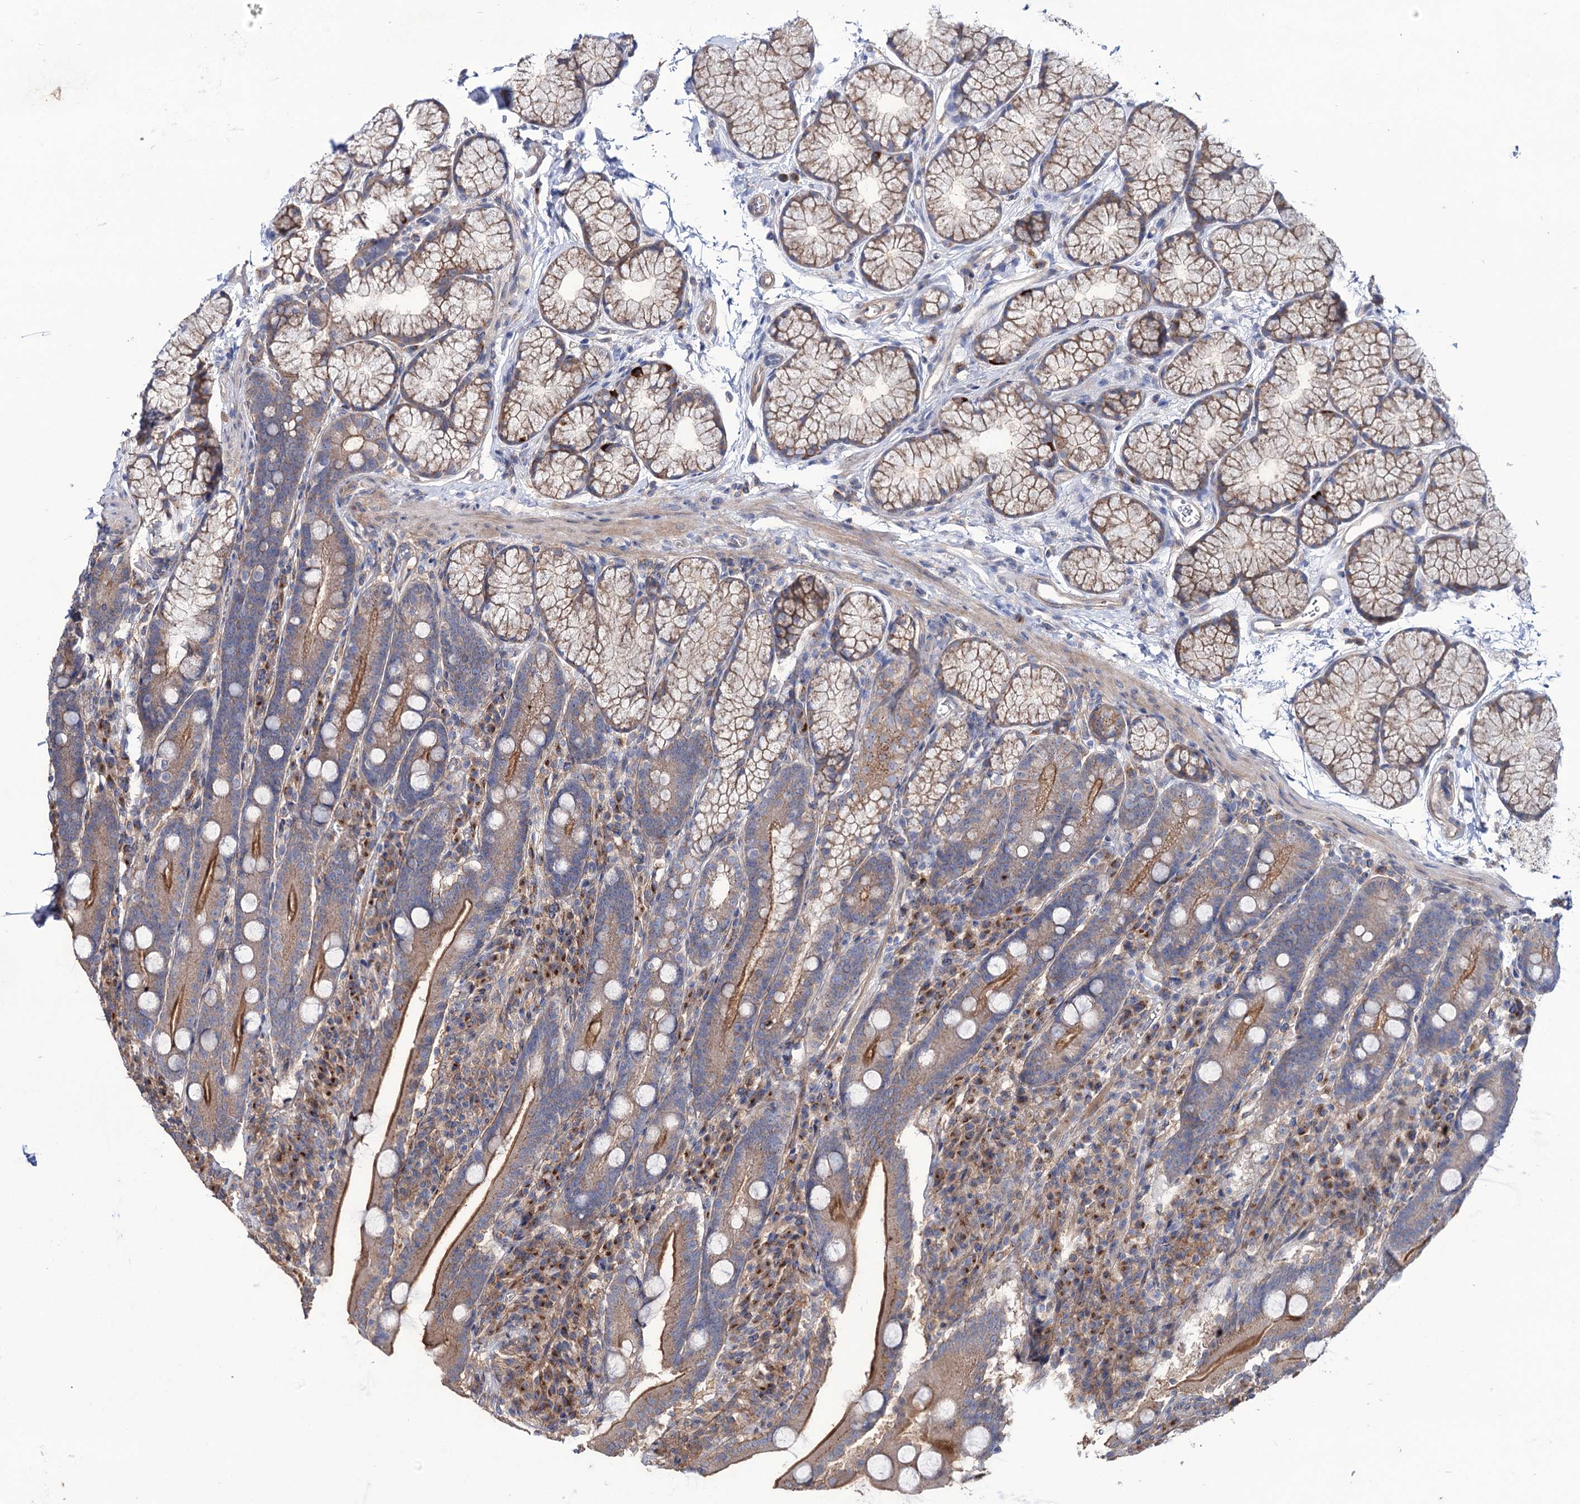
{"staining": {"intensity": "moderate", "quantity": ">75%", "location": "cytoplasmic/membranous"}, "tissue": "duodenum", "cell_type": "Glandular cells", "image_type": "normal", "snomed": [{"axis": "morphology", "description": "Normal tissue, NOS"}, {"axis": "topography", "description": "Duodenum"}], "caption": "Glandular cells exhibit medium levels of moderate cytoplasmic/membranous staining in approximately >75% of cells in normal duodenum. The protein is stained brown, and the nuclei are stained in blue (DAB IHC with brightfield microscopy, high magnification).", "gene": "SEC24A", "patient": {"sex": "male", "age": 35}}